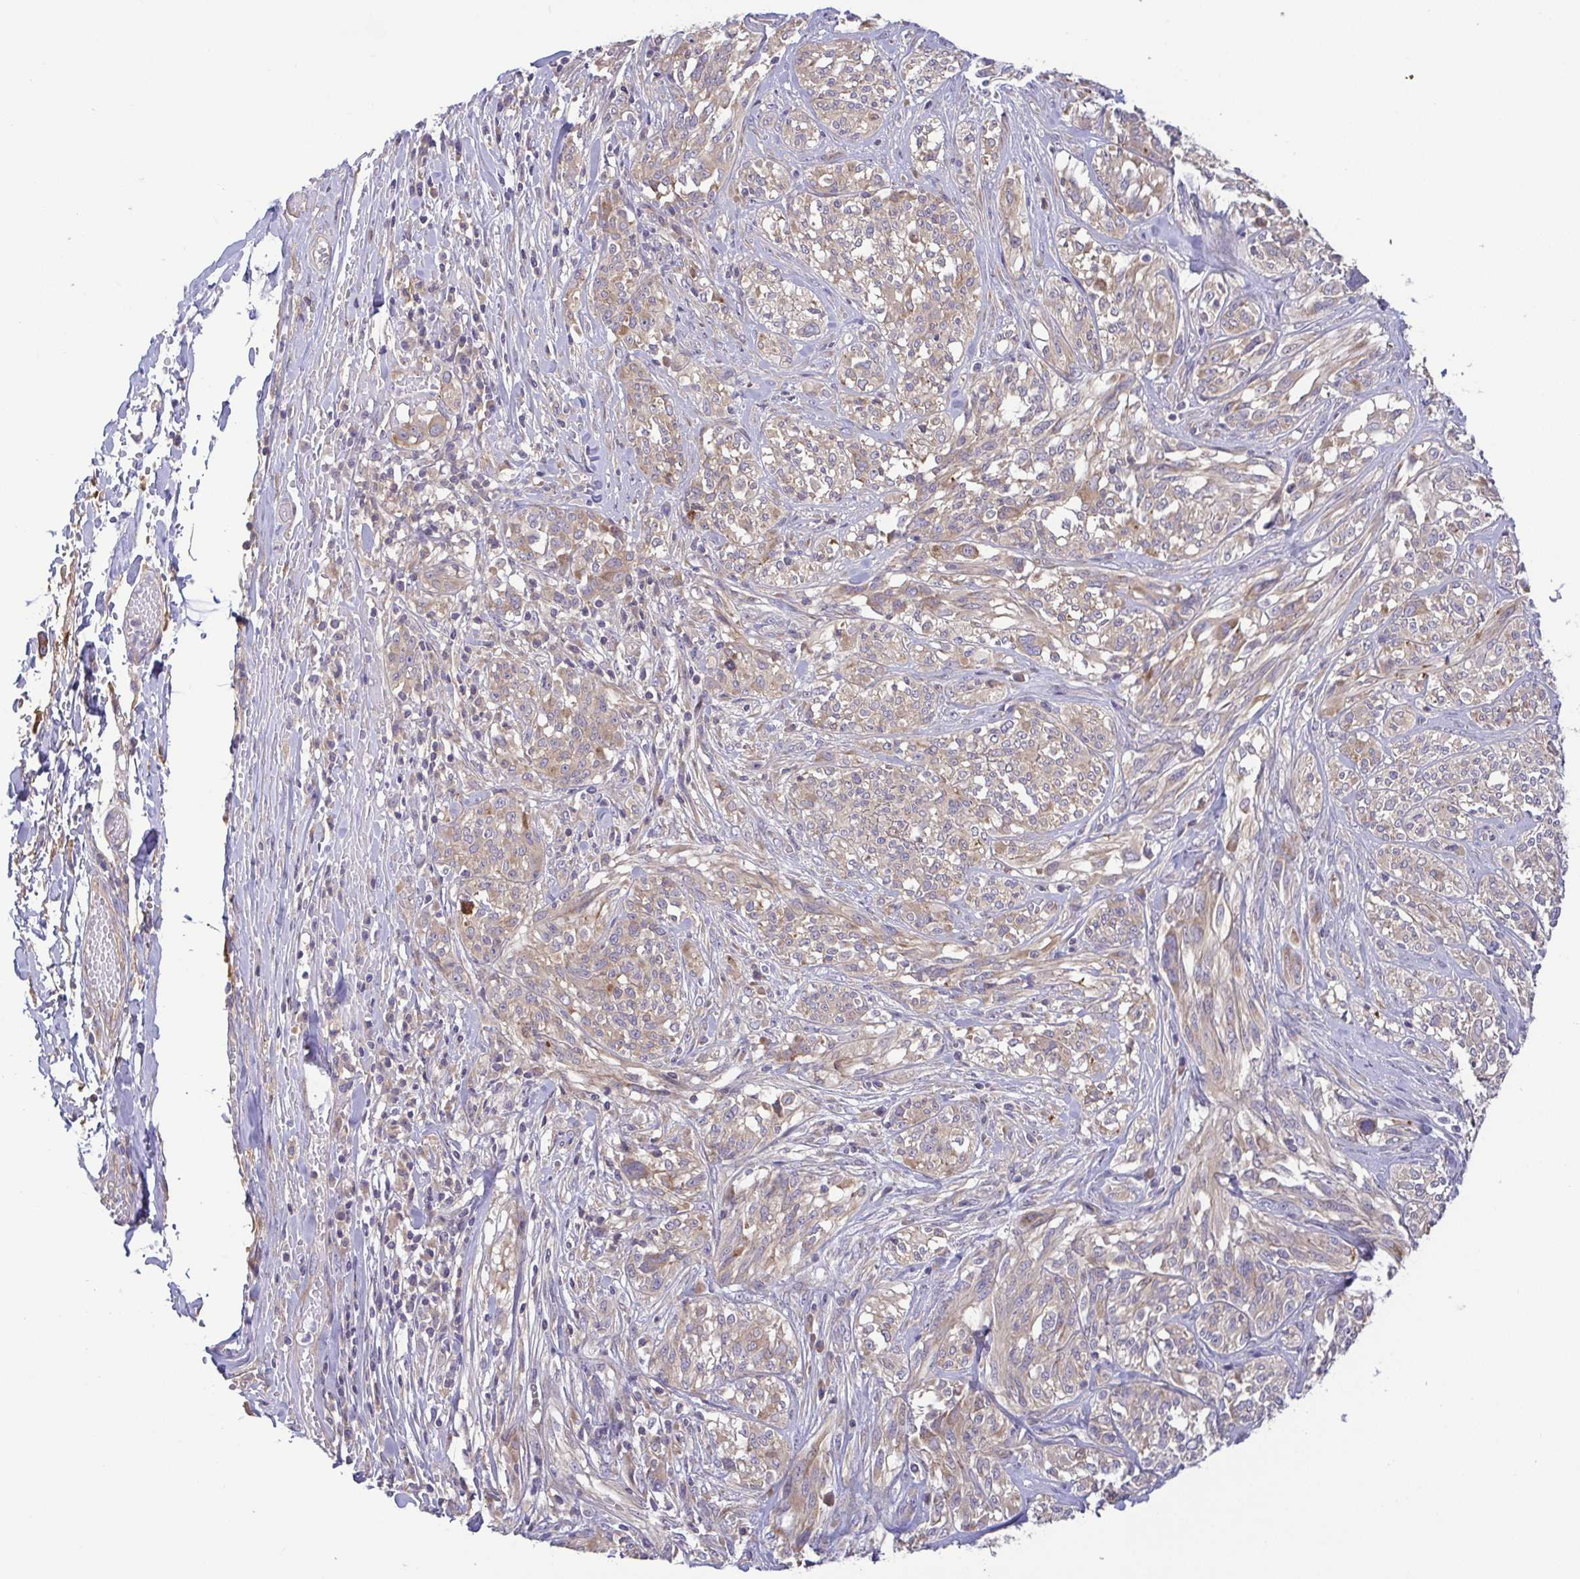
{"staining": {"intensity": "weak", "quantity": ">75%", "location": "cytoplasmic/membranous"}, "tissue": "melanoma", "cell_type": "Tumor cells", "image_type": "cancer", "snomed": [{"axis": "morphology", "description": "Malignant melanoma, NOS"}, {"axis": "topography", "description": "Skin"}], "caption": "IHC of malignant melanoma demonstrates low levels of weak cytoplasmic/membranous staining in approximately >75% of tumor cells. (DAB (3,3'-diaminobenzidine) IHC with brightfield microscopy, high magnification).", "gene": "LMF2", "patient": {"sex": "female", "age": 91}}